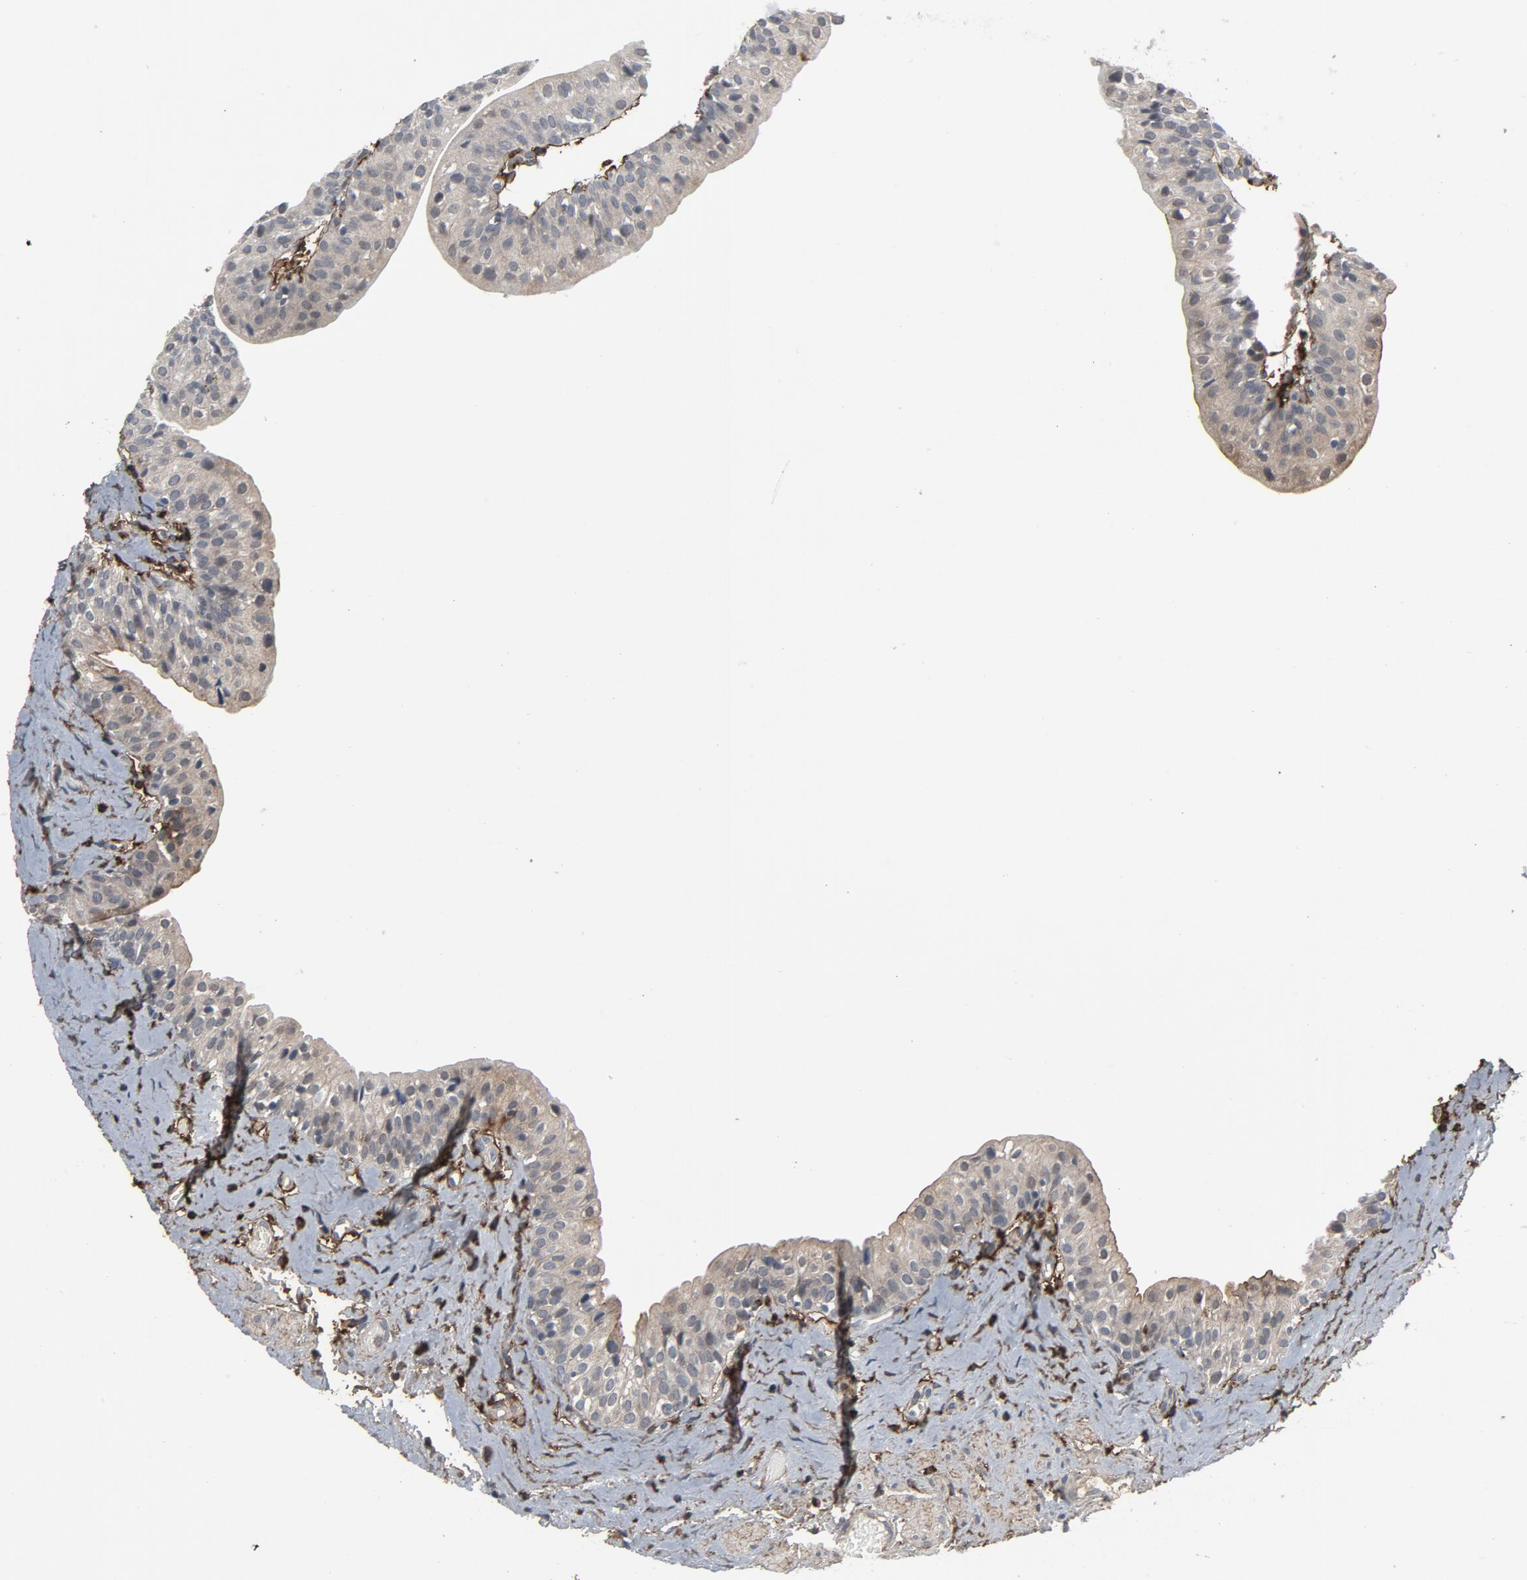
{"staining": {"intensity": "negative", "quantity": "none", "location": "none"}, "tissue": "urinary bladder", "cell_type": "Urothelial cells", "image_type": "normal", "snomed": [{"axis": "morphology", "description": "Normal tissue, NOS"}, {"axis": "topography", "description": "Urinary bladder"}], "caption": "High power microscopy photomicrograph of an IHC image of unremarkable urinary bladder, revealing no significant staining in urothelial cells. (DAB (3,3'-diaminobenzidine) immunohistochemistry with hematoxylin counter stain).", "gene": "PDZD4", "patient": {"sex": "male", "age": 59}}